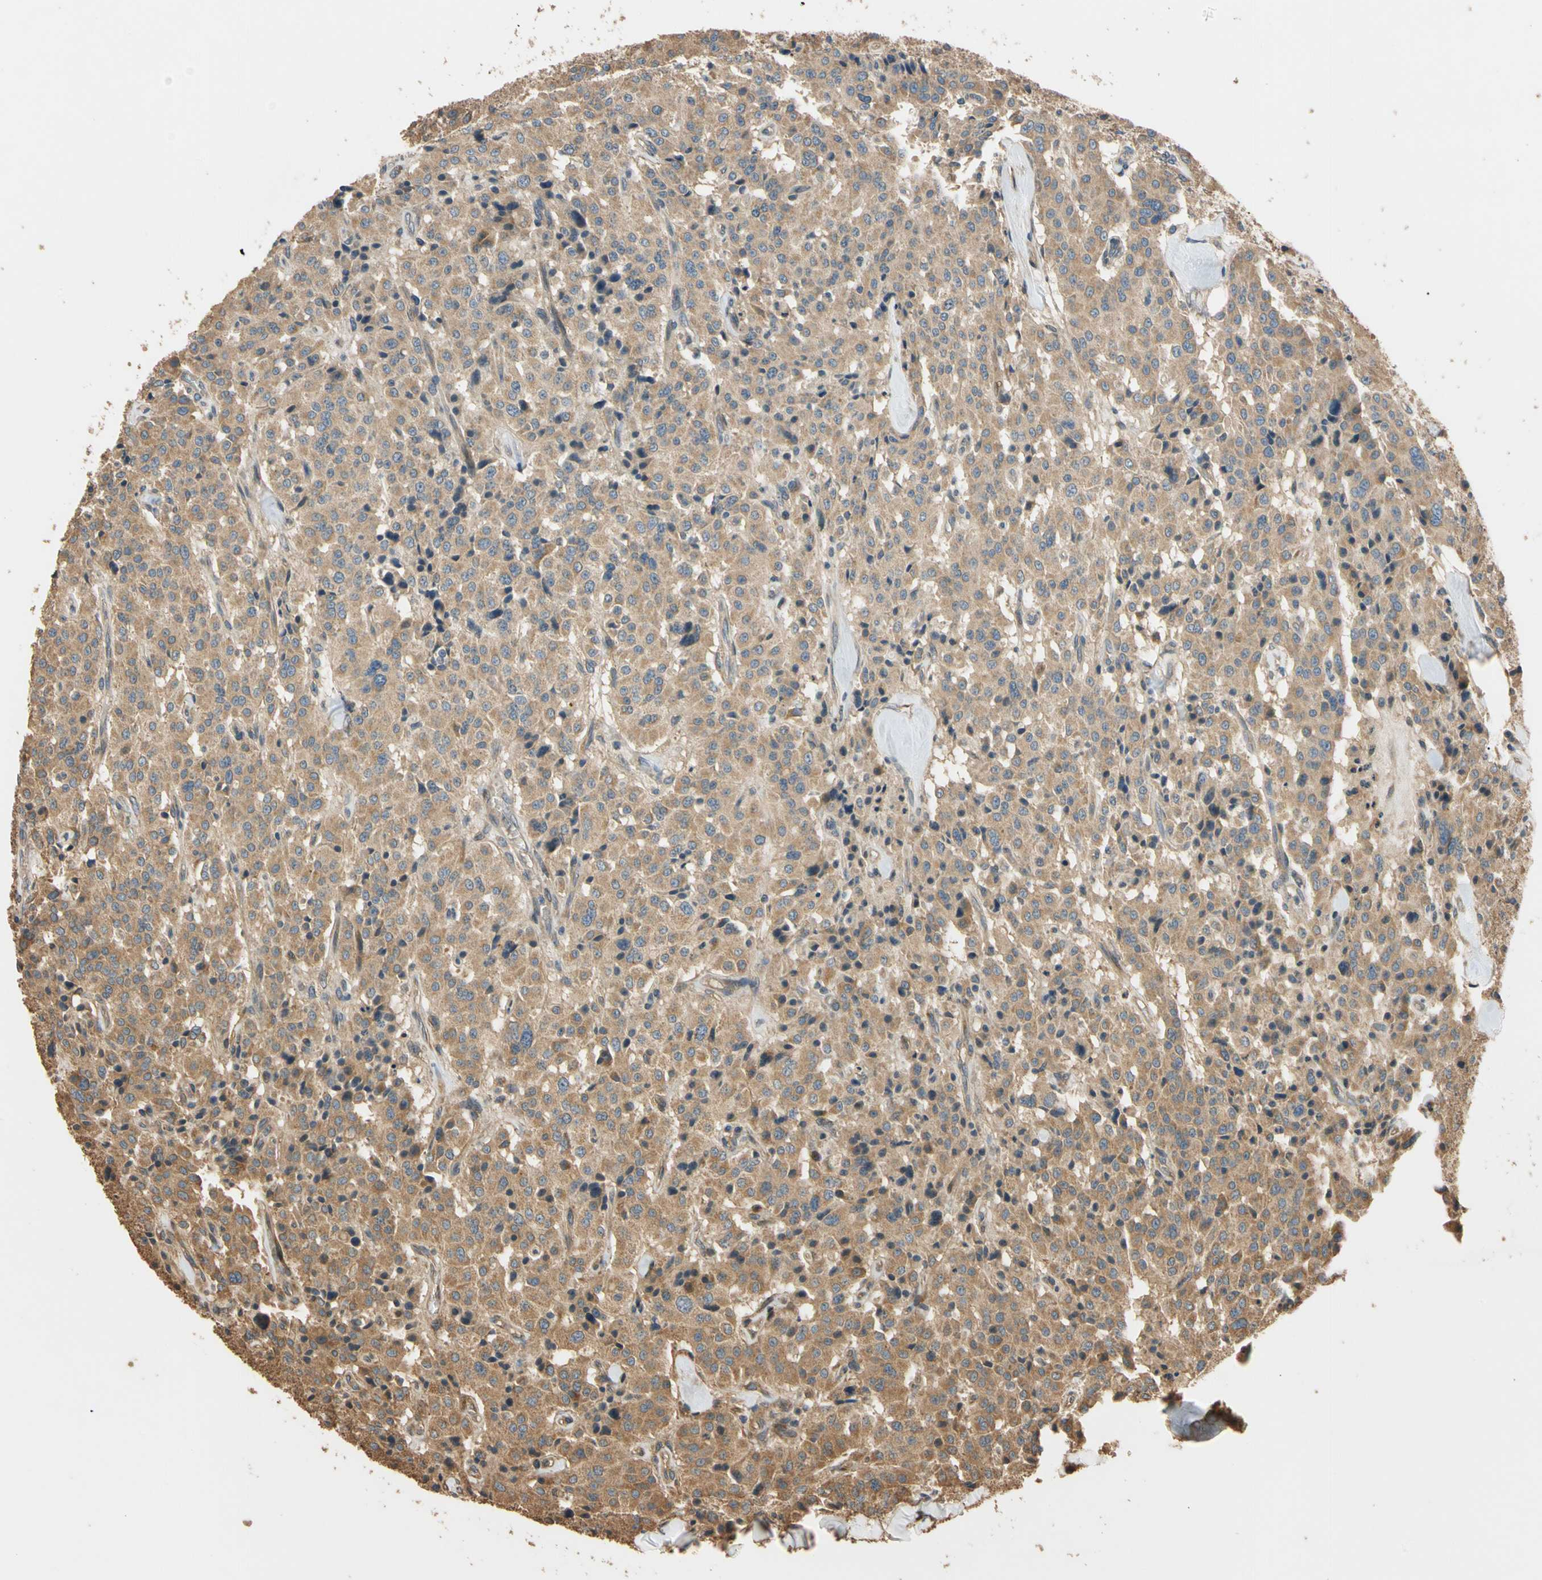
{"staining": {"intensity": "moderate", "quantity": ">75%", "location": "cytoplasmic/membranous"}, "tissue": "carcinoid", "cell_type": "Tumor cells", "image_type": "cancer", "snomed": [{"axis": "morphology", "description": "Carcinoid, malignant, NOS"}, {"axis": "topography", "description": "Lung"}], "caption": "DAB (3,3'-diaminobenzidine) immunohistochemical staining of carcinoid (malignant) exhibits moderate cytoplasmic/membranous protein expression in approximately >75% of tumor cells.", "gene": "MGRN1", "patient": {"sex": "male", "age": 30}}